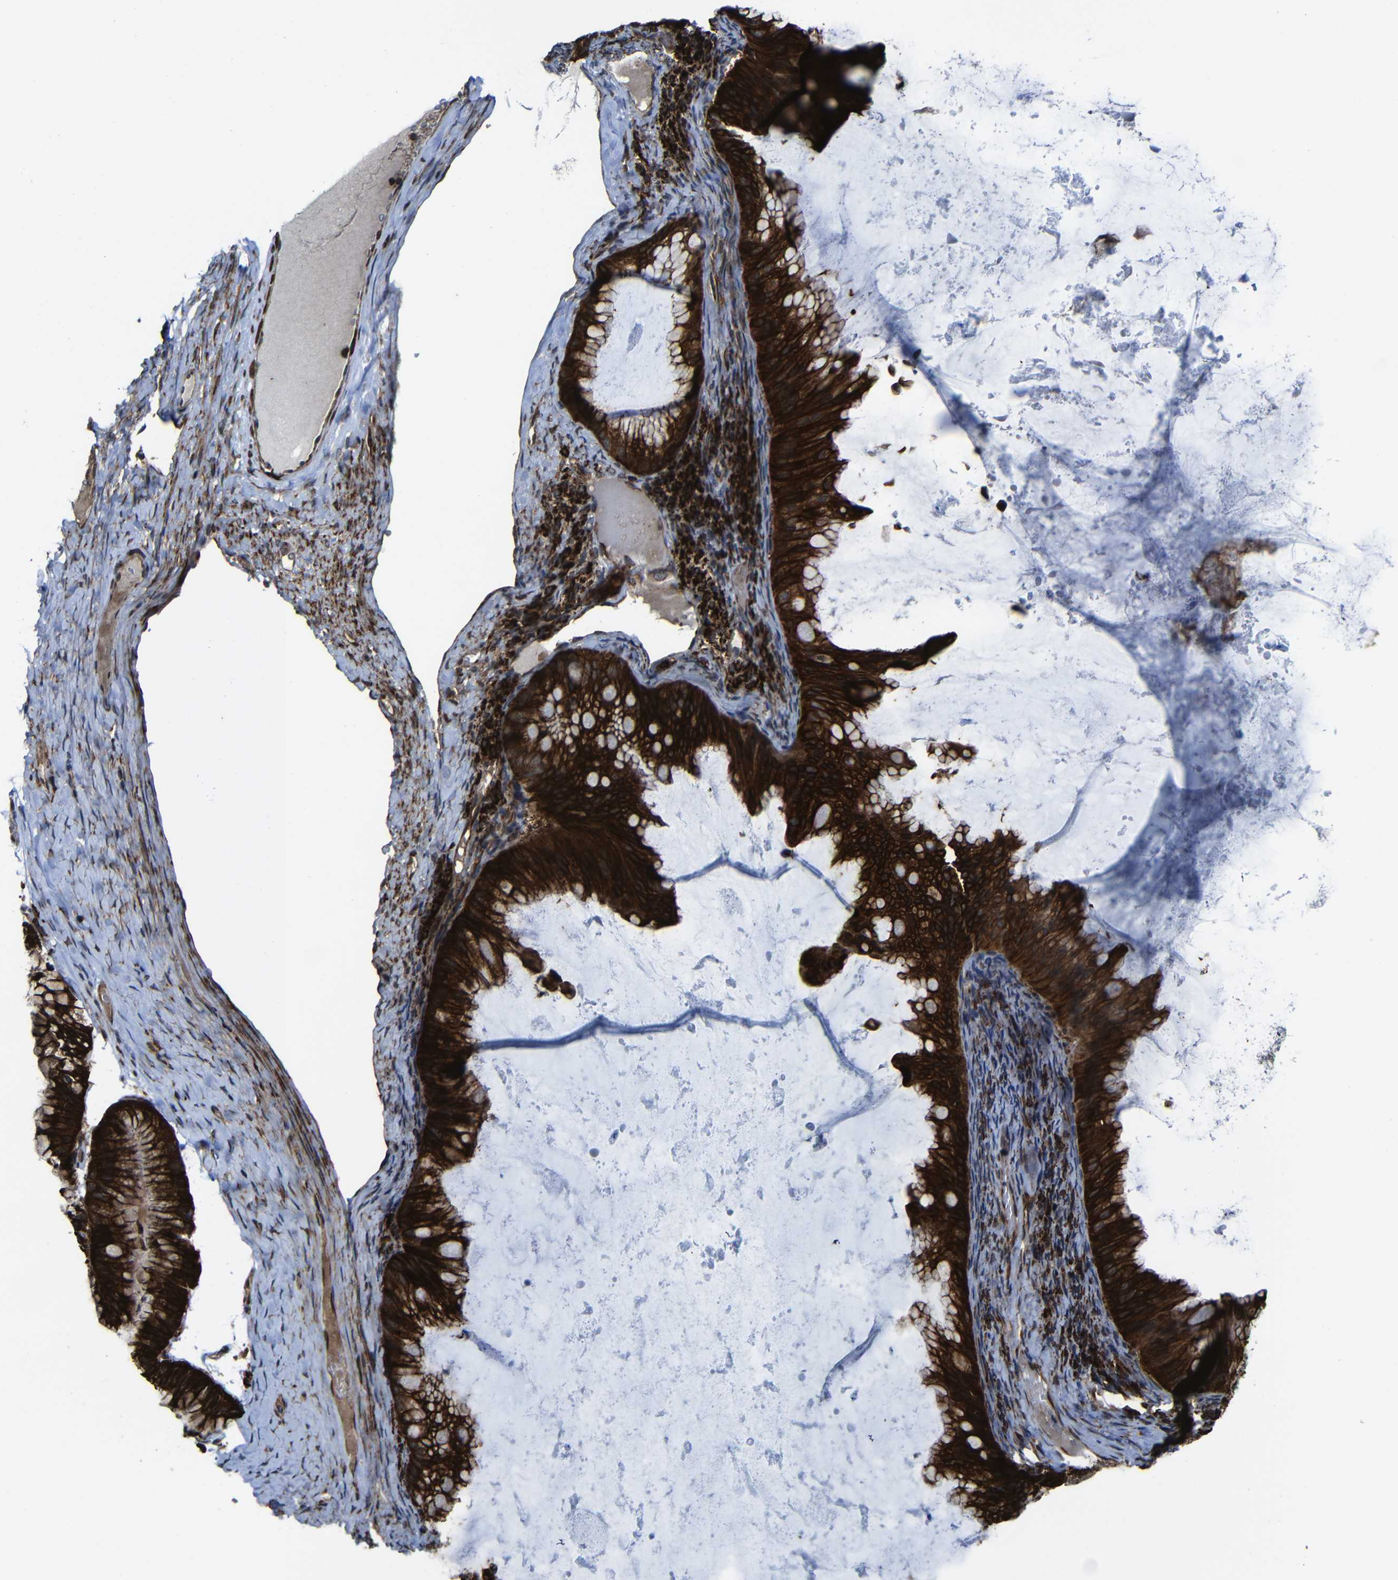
{"staining": {"intensity": "strong", "quantity": ">75%", "location": "cytoplasmic/membranous"}, "tissue": "ovarian cancer", "cell_type": "Tumor cells", "image_type": "cancer", "snomed": [{"axis": "morphology", "description": "Cystadenocarcinoma, mucinous, NOS"}, {"axis": "topography", "description": "Ovary"}], "caption": "High-power microscopy captured an immunohistochemistry (IHC) micrograph of ovarian cancer, revealing strong cytoplasmic/membranous positivity in about >75% of tumor cells.", "gene": "KIAA0513", "patient": {"sex": "female", "age": 61}}